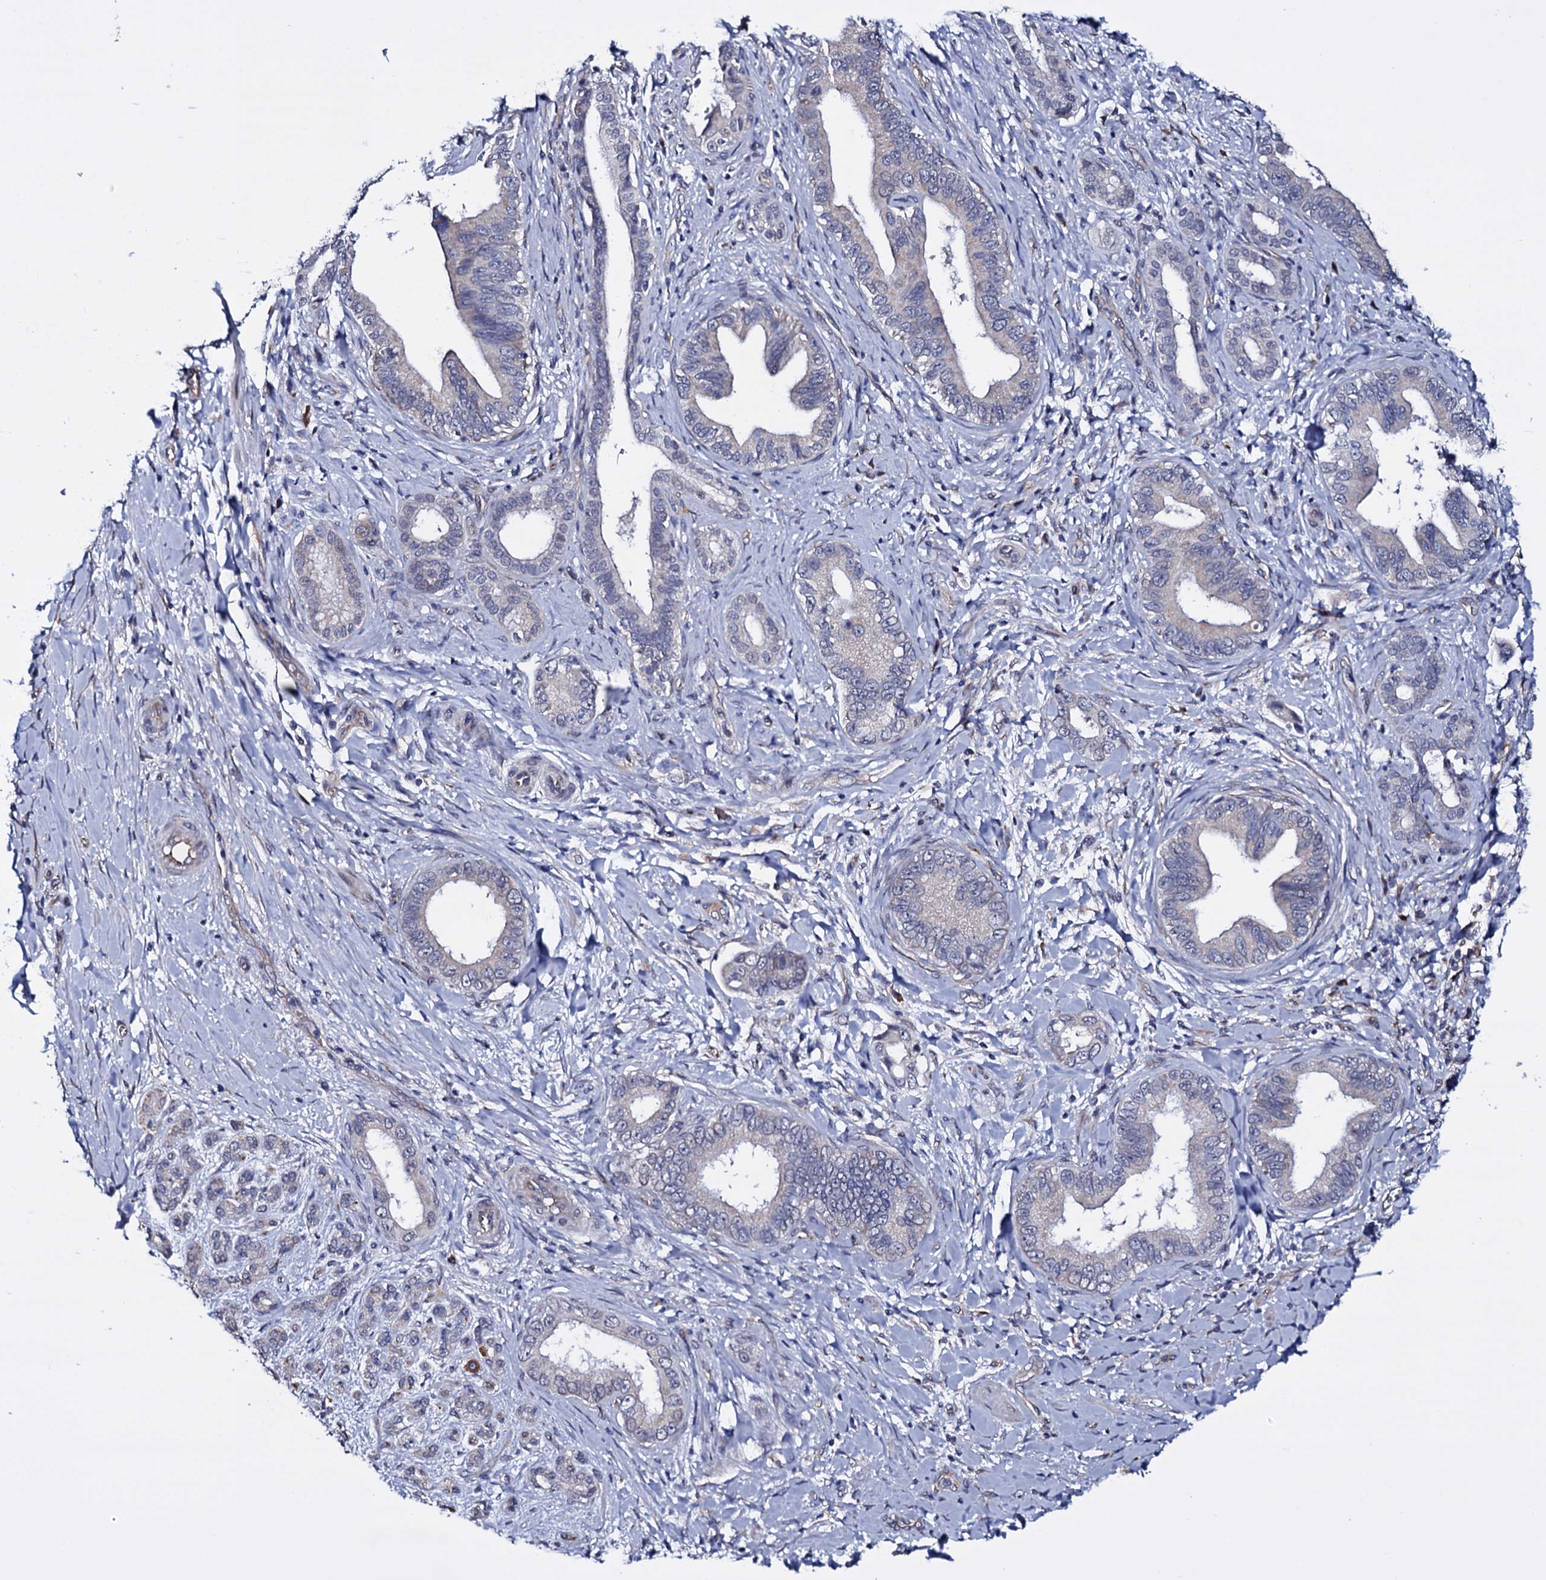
{"staining": {"intensity": "negative", "quantity": "none", "location": "none"}, "tissue": "pancreatic cancer", "cell_type": "Tumor cells", "image_type": "cancer", "snomed": [{"axis": "morphology", "description": "Adenocarcinoma, NOS"}, {"axis": "topography", "description": "Pancreas"}], "caption": "This is a photomicrograph of immunohistochemistry (IHC) staining of pancreatic cancer (adenocarcinoma), which shows no positivity in tumor cells.", "gene": "GAREM1", "patient": {"sex": "female", "age": 55}}